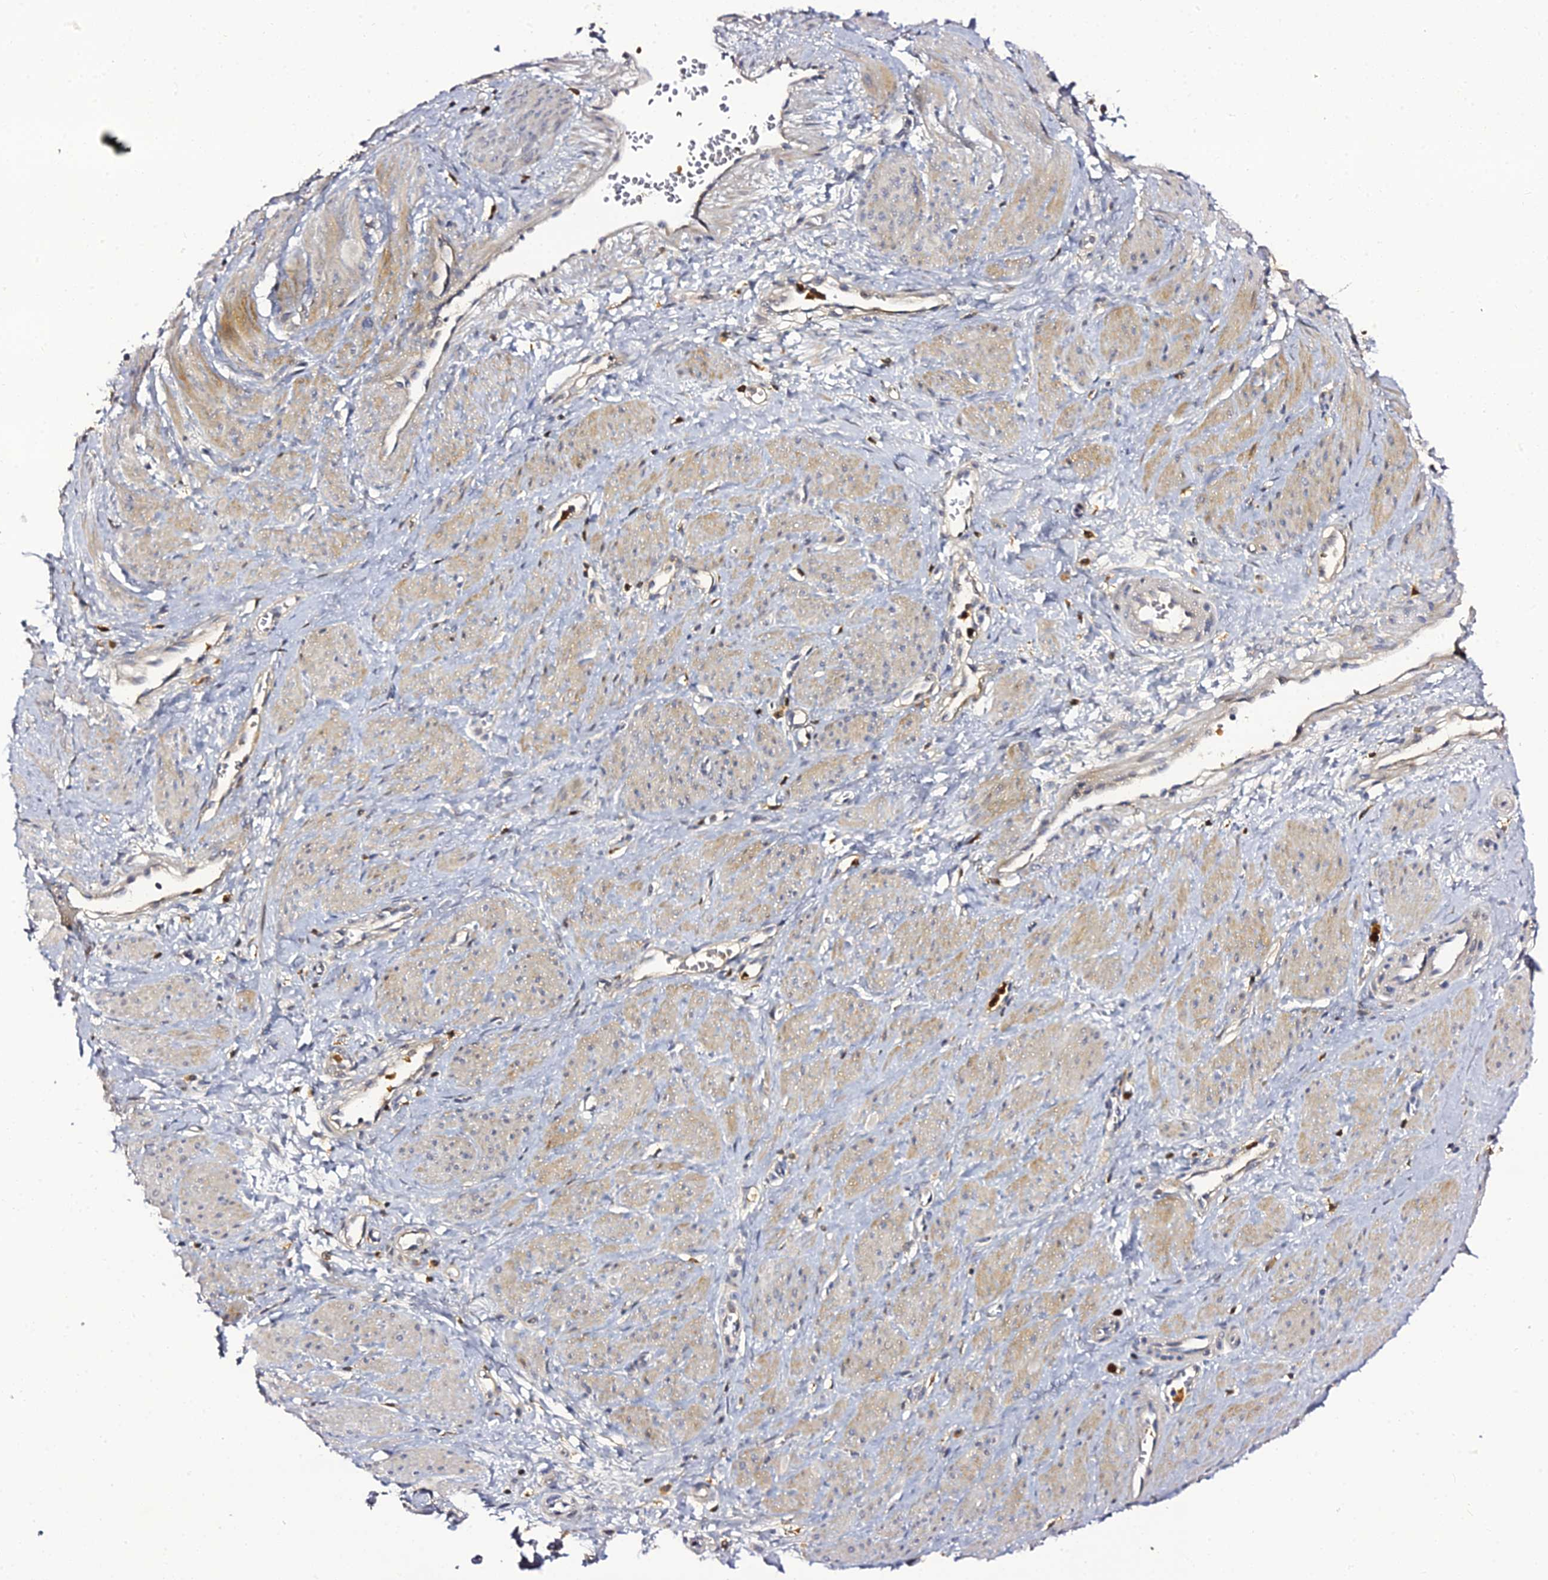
{"staining": {"intensity": "weak", "quantity": ">75%", "location": "cytoplasmic/membranous"}, "tissue": "smooth muscle", "cell_type": "Smooth muscle cells", "image_type": "normal", "snomed": [{"axis": "morphology", "description": "Normal tissue, NOS"}, {"axis": "topography", "description": "Smooth muscle"}, {"axis": "topography", "description": "Uterus"}], "caption": "The micrograph shows immunohistochemical staining of unremarkable smooth muscle. There is weak cytoplasmic/membranous staining is seen in about >75% of smooth muscle cells. (brown staining indicates protein expression, while blue staining denotes nuclei).", "gene": "IL4I1", "patient": {"sex": "female", "age": 39}}